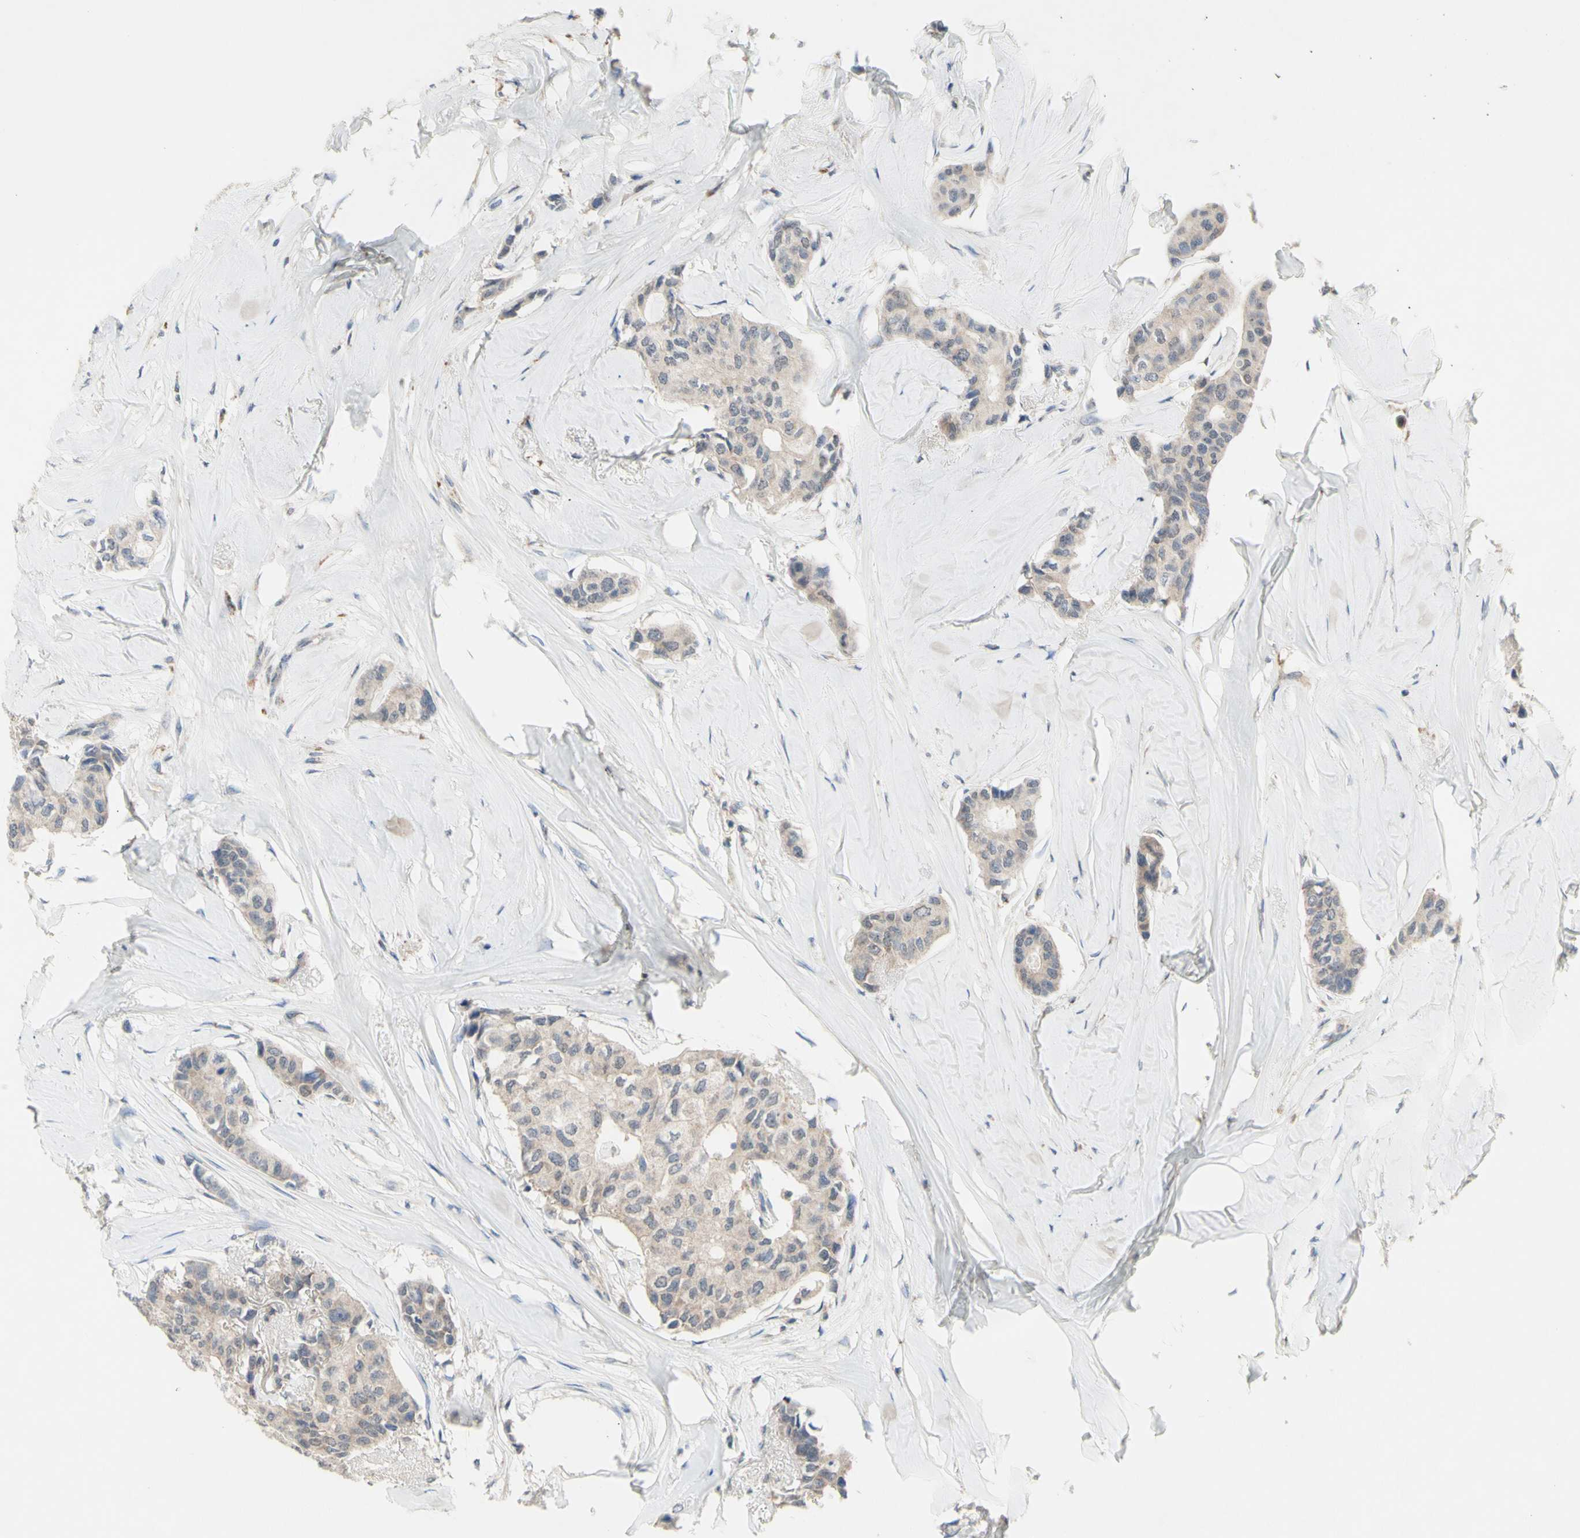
{"staining": {"intensity": "weak", "quantity": ">75%", "location": "cytoplasmic/membranous"}, "tissue": "breast cancer", "cell_type": "Tumor cells", "image_type": "cancer", "snomed": [{"axis": "morphology", "description": "Duct carcinoma"}, {"axis": "topography", "description": "Breast"}], "caption": "This is an image of immunohistochemistry (IHC) staining of breast cancer (intraductal carcinoma), which shows weak staining in the cytoplasmic/membranous of tumor cells.", "gene": "NLRP1", "patient": {"sex": "female", "age": 80}}